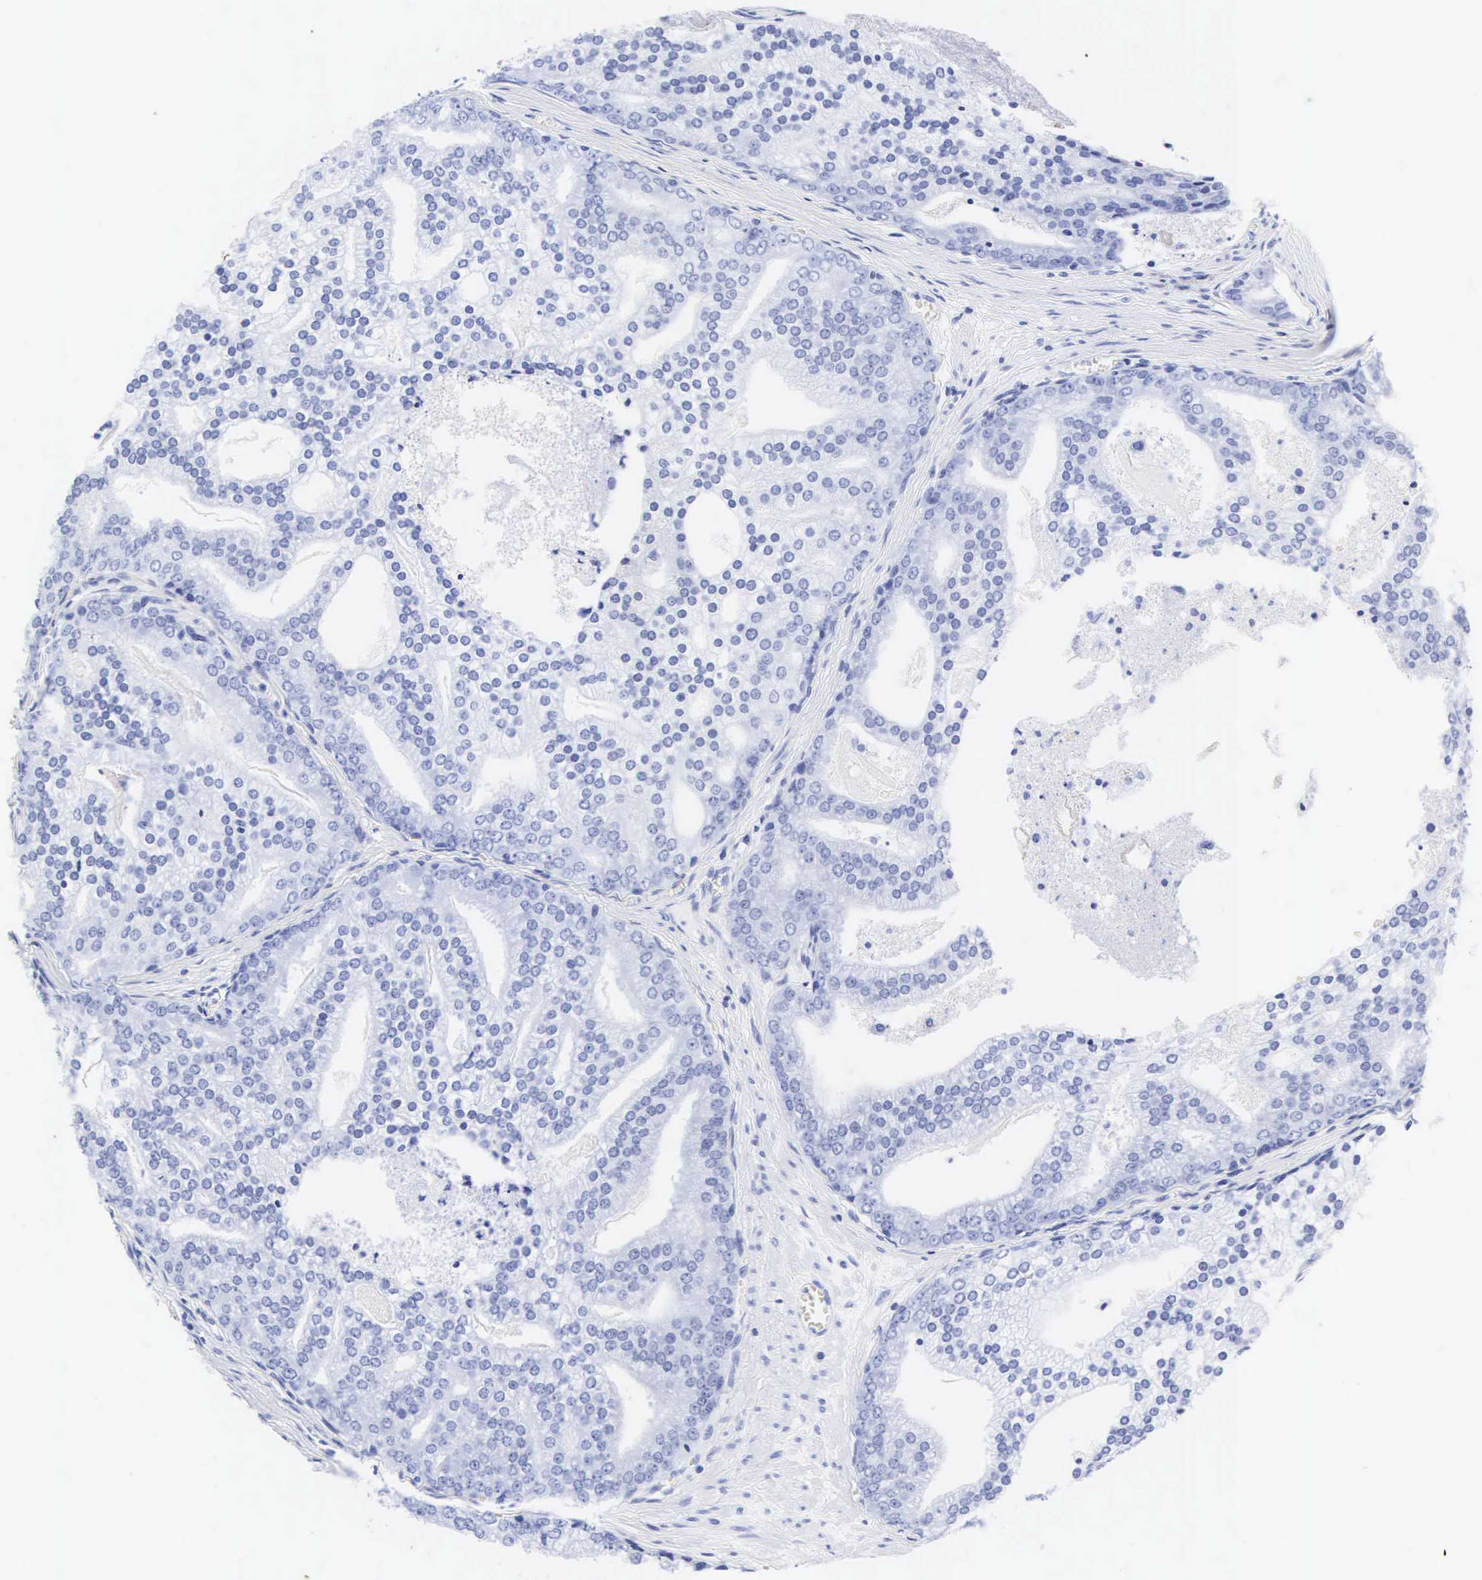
{"staining": {"intensity": "negative", "quantity": "none", "location": "none"}, "tissue": "prostate cancer", "cell_type": "Tumor cells", "image_type": "cancer", "snomed": [{"axis": "morphology", "description": "Adenocarcinoma, High grade"}, {"axis": "topography", "description": "Prostate"}], "caption": "Histopathology image shows no protein staining in tumor cells of prostate cancer tissue.", "gene": "CGB3", "patient": {"sex": "male", "age": 56}}